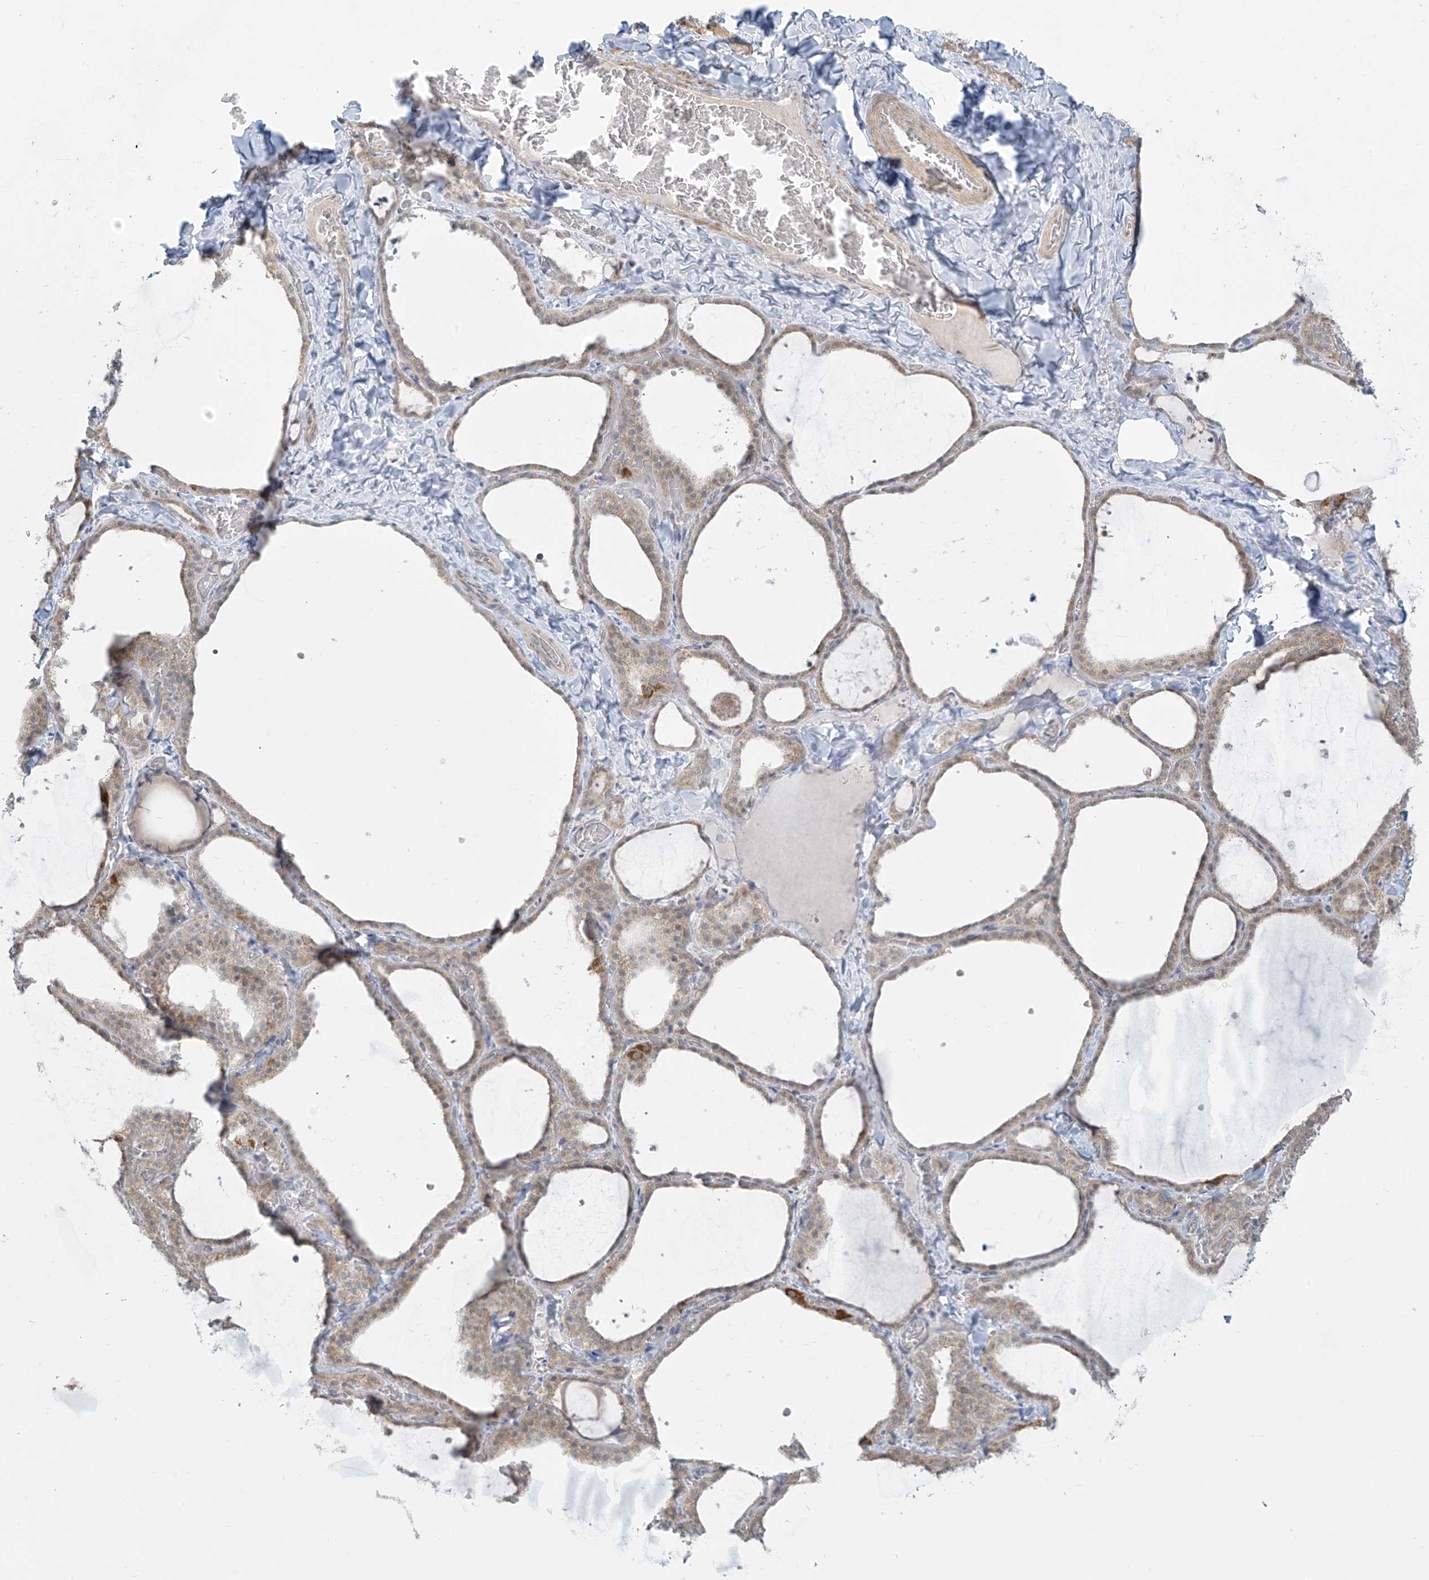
{"staining": {"intensity": "weak", "quantity": "25%-75%", "location": "cytoplasmic/membranous"}, "tissue": "thyroid gland", "cell_type": "Glandular cells", "image_type": "normal", "snomed": [{"axis": "morphology", "description": "Normal tissue, NOS"}, {"axis": "topography", "description": "Thyroid gland"}], "caption": "Protein staining exhibits weak cytoplasmic/membranous positivity in approximately 25%-75% of glandular cells in unremarkable thyroid gland.", "gene": "HDDC2", "patient": {"sex": "female", "age": 22}}